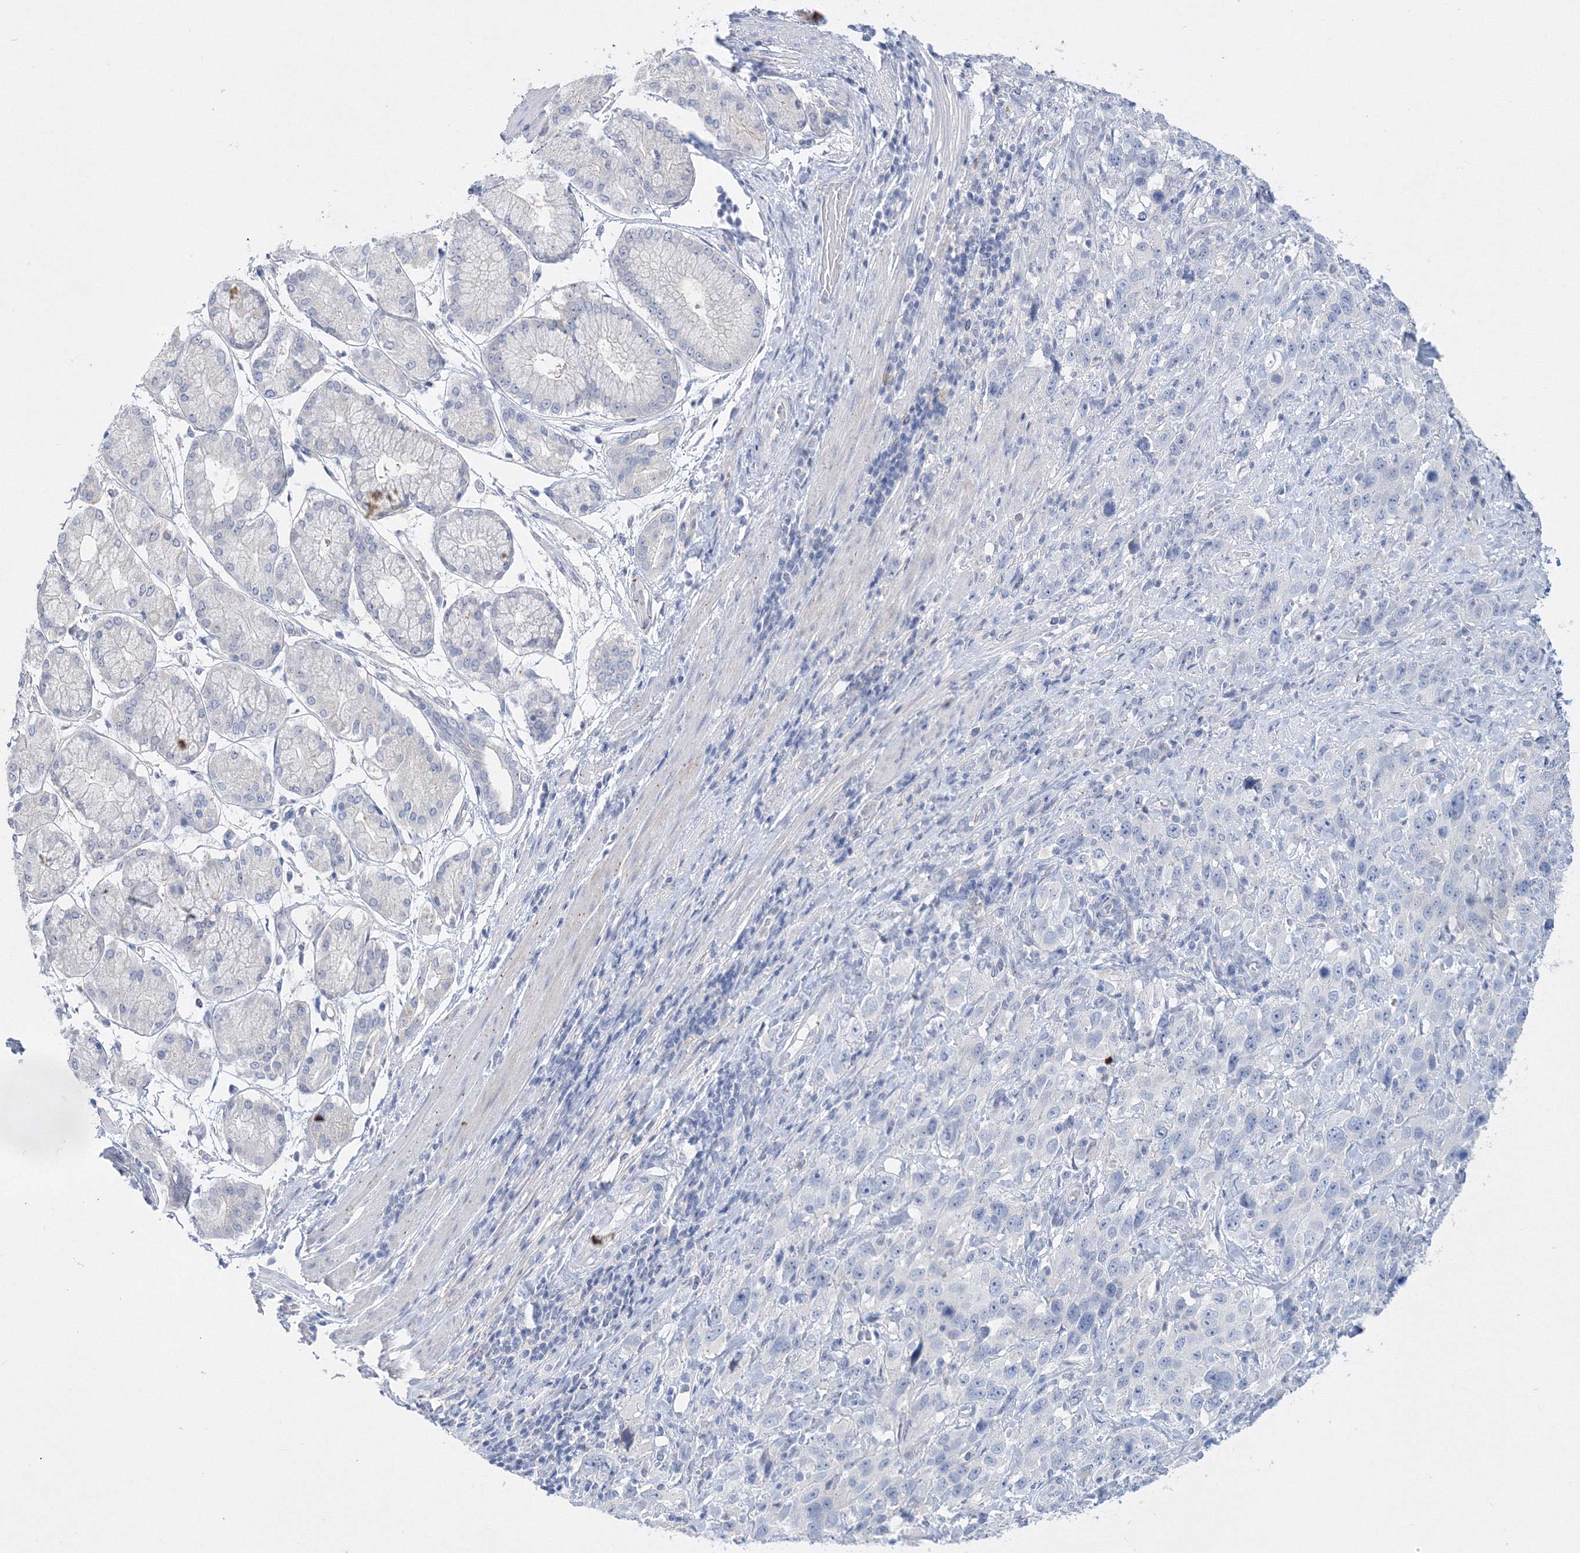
{"staining": {"intensity": "negative", "quantity": "none", "location": "none"}, "tissue": "stomach cancer", "cell_type": "Tumor cells", "image_type": "cancer", "snomed": [{"axis": "morphology", "description": "Normal tissue, NOS"}, {"axis": "morphology", "description": "Adenocarcinoma, NOS"}, {"axis": "topography", "description": "Lymph node"}, {"axis": "topography", "description": "Stomach"}], "caption": "DAB immunohistochemical staining of human stomach cancer reveals no significant staining in tumor cells. The staining was performed using DAB (3,3'-diaminobenzidine) to visualize the protein expression in brown, while the nuclei were stained in blue with hematoxylin (Magnification: 20x).", "gene": "AASDH", "patient": {"sex": "male", "age": 48}}